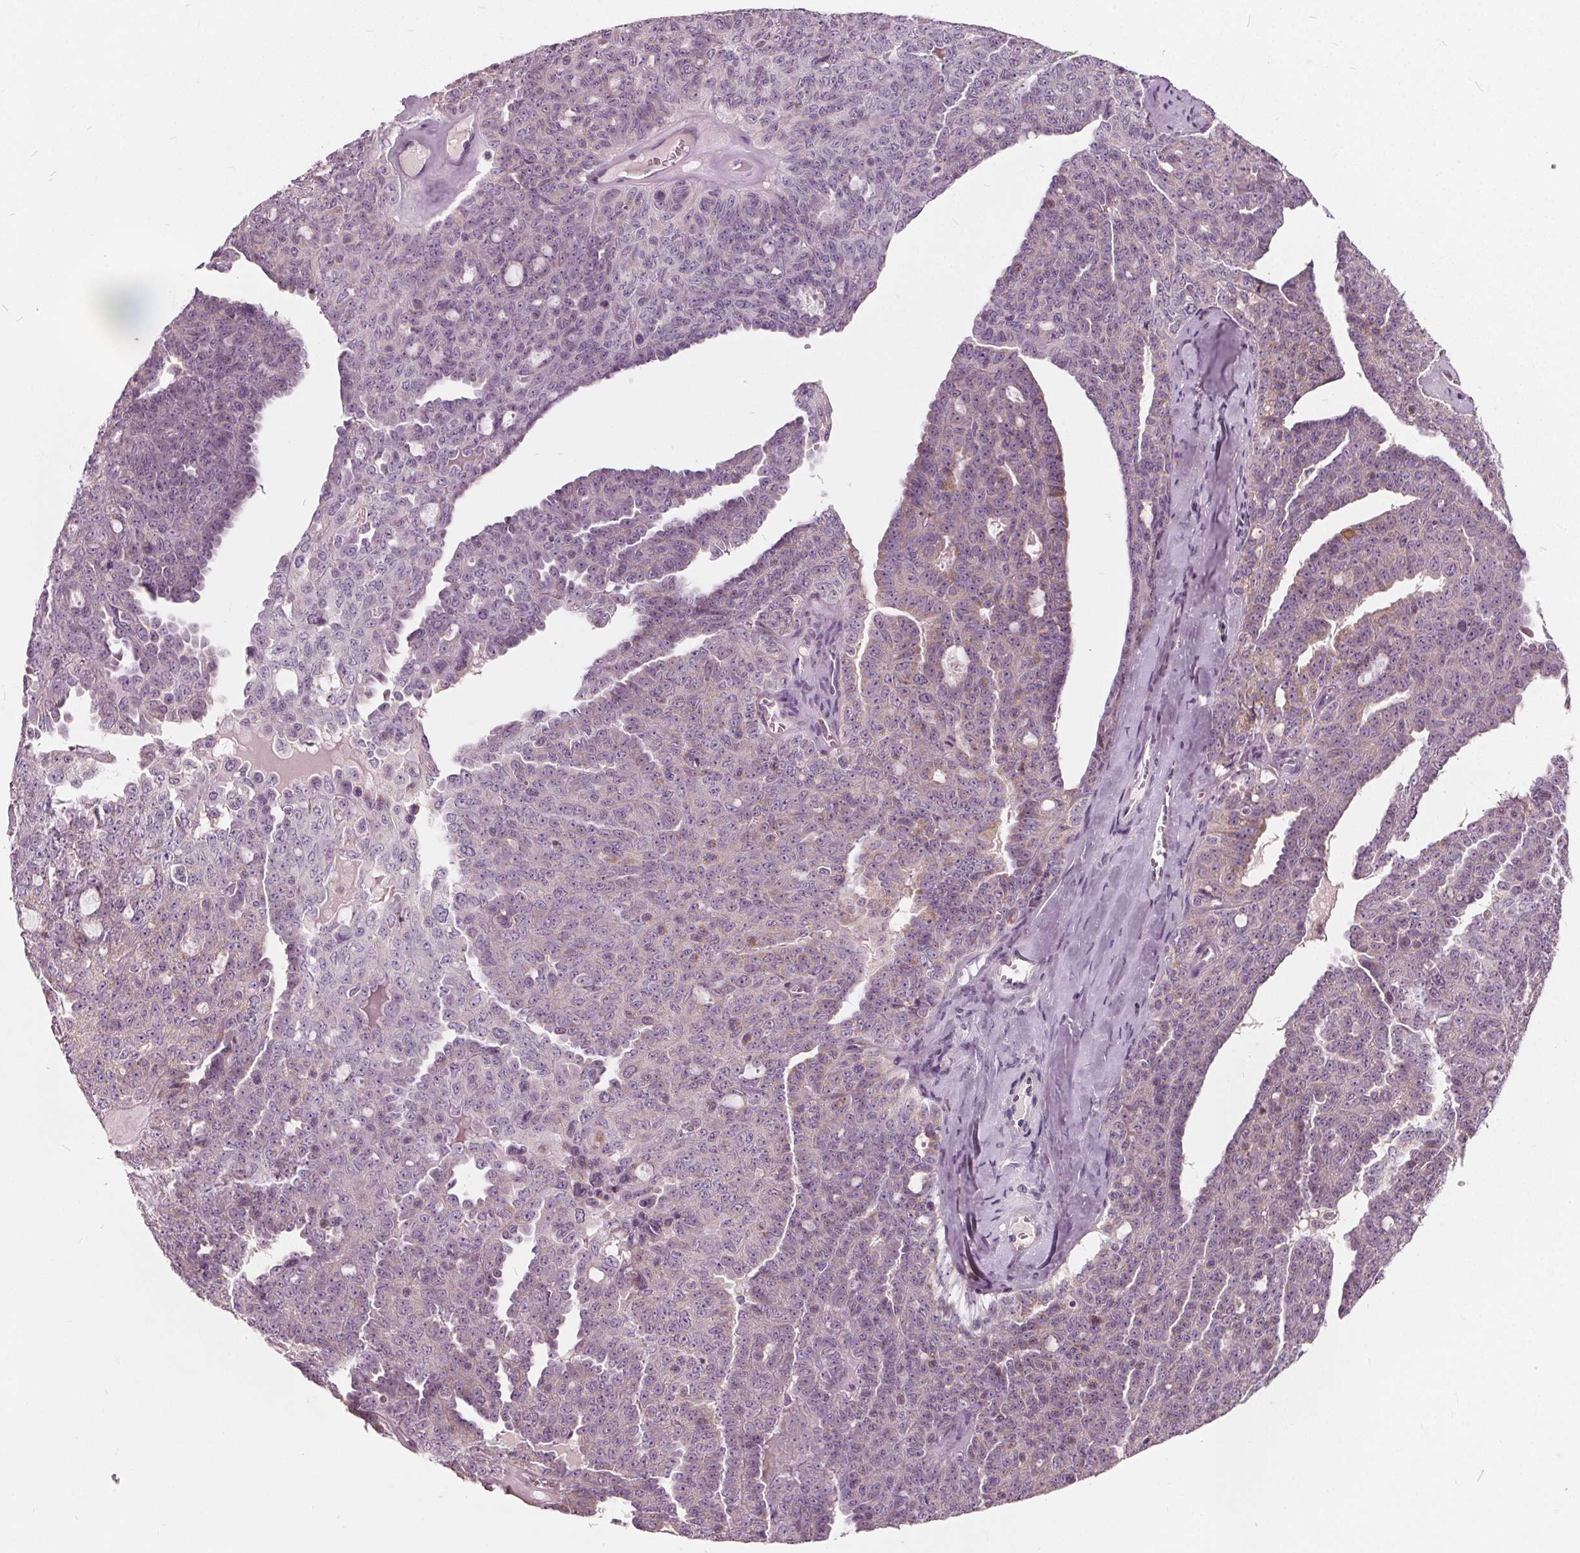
{"staining": {"intensity": "weak", "quantity": "<25%", "location": "cytoplasmic/membranous"}, "tissue": "ovarian cancer", "cell_type": "Tumor cells", "image_type": "cancer", "snomed": [{"axis": "morphology", "description": "Cystadenocarcinoma, serous, NOS"}, {"axis": "topography", "description": "Ovary"}], "caption": "Tumor cells show no significant protein expression in ovarian serous cystadenocarcinoma.", "gene": "ECI2", "patient": {"sex": "female", "age": 71}}